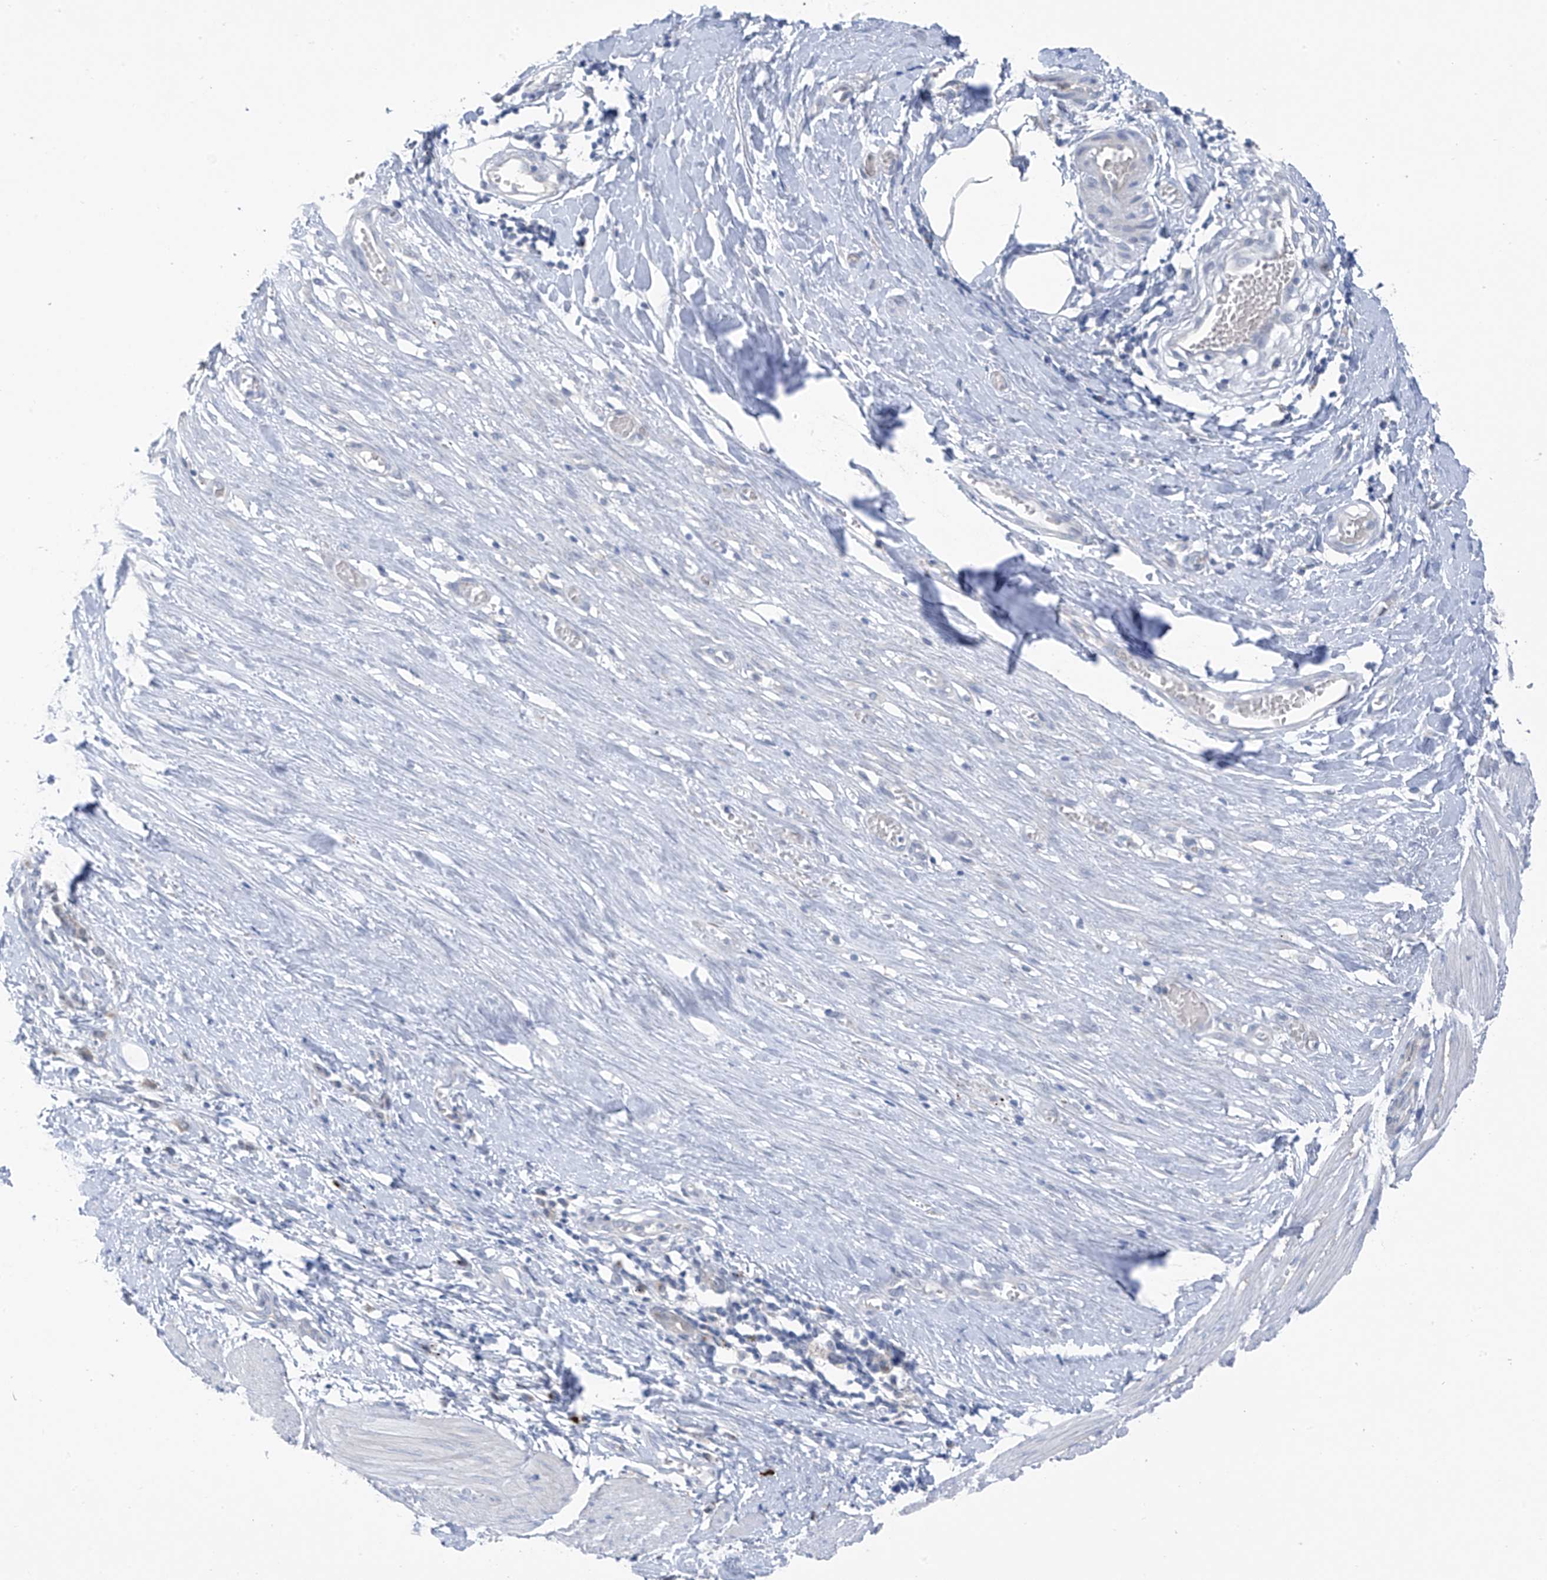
{"staining": {"intensity": "negative", "quantity": "none", "location": "none"}, "tissue": "smooth muscle", "cell_type": "Smooth muscle cells", "image_type": "normal", "snomed": [{"axis": "morphology", "description": "Normal tissue, NOS"}, {"axis": "morphology", "description": "Adenocarcinoma, NOS"}, {"axis": "topography", "description": "Colon"}, {"axis": "topography", "description": "Peripheral nerve tissue"}], "caption": "Smooth muscle stained for a protein using immunohistochemistry exhibits no staining smooth muscle cells.", "gene": "ZNF793", "patient": {"sex": "male", "age": 14}}